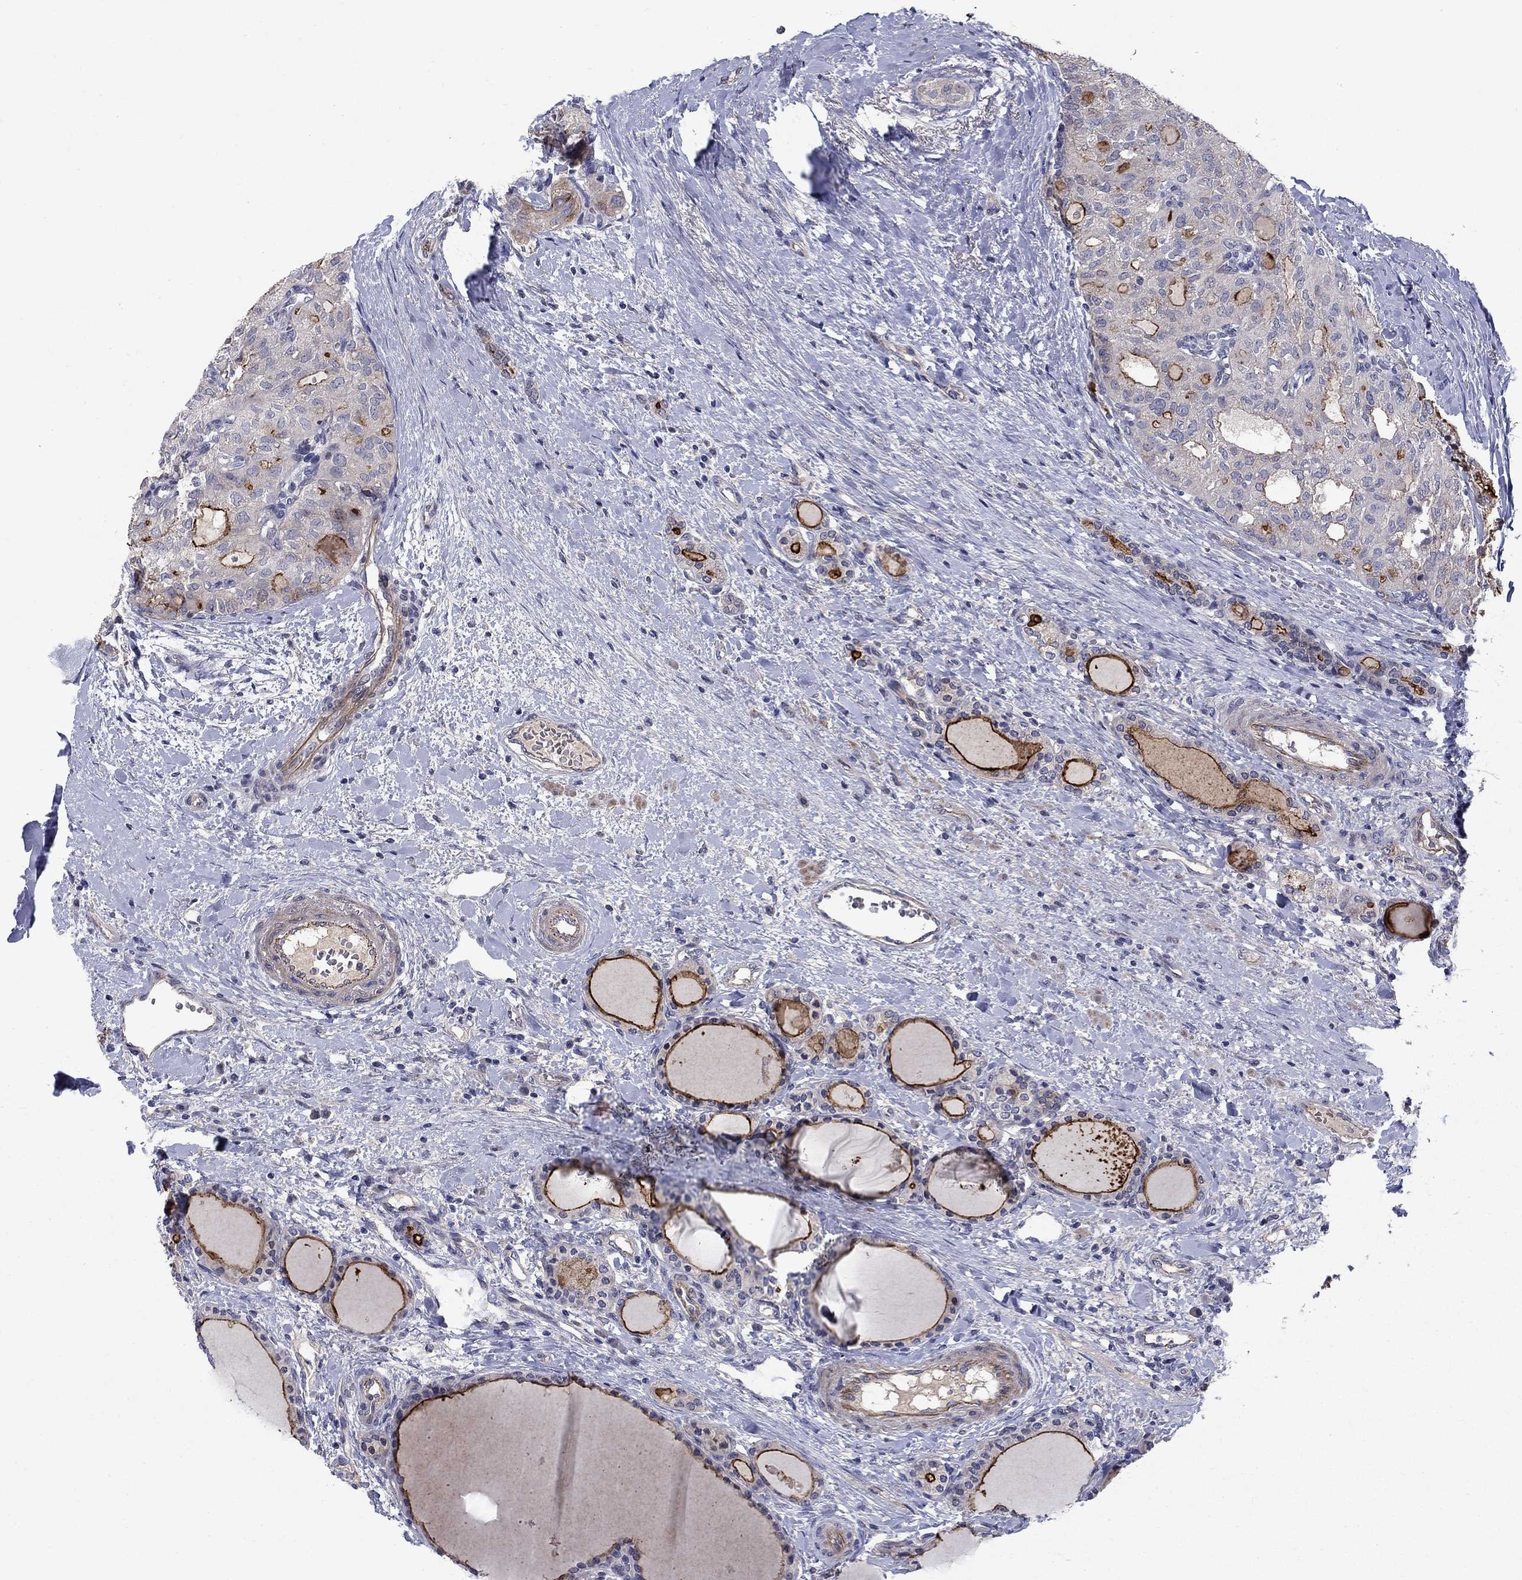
{"staining": {"intensity": "strong", "quantity": "<25%", "location": "cytoplasmic/membranous"}, "tissue": "thyroid cancer", "cell_type": "Tumor cells", "image_type": "cancer", "snomed": [{"axis": "morphology", "description": "Follicular adenoma carcinoma, NOS"}, {"axis": "topography", "description": "Thyroid gland"}], "caption": "Tumor cells reveal medium levels of strong cytoplasmic/membranous positivity in about <25% of cells in follicular adenoma carcinoma (thyroid).", "gene": "SLC1A1", "patient": {"sex": "male", "age": 75}}